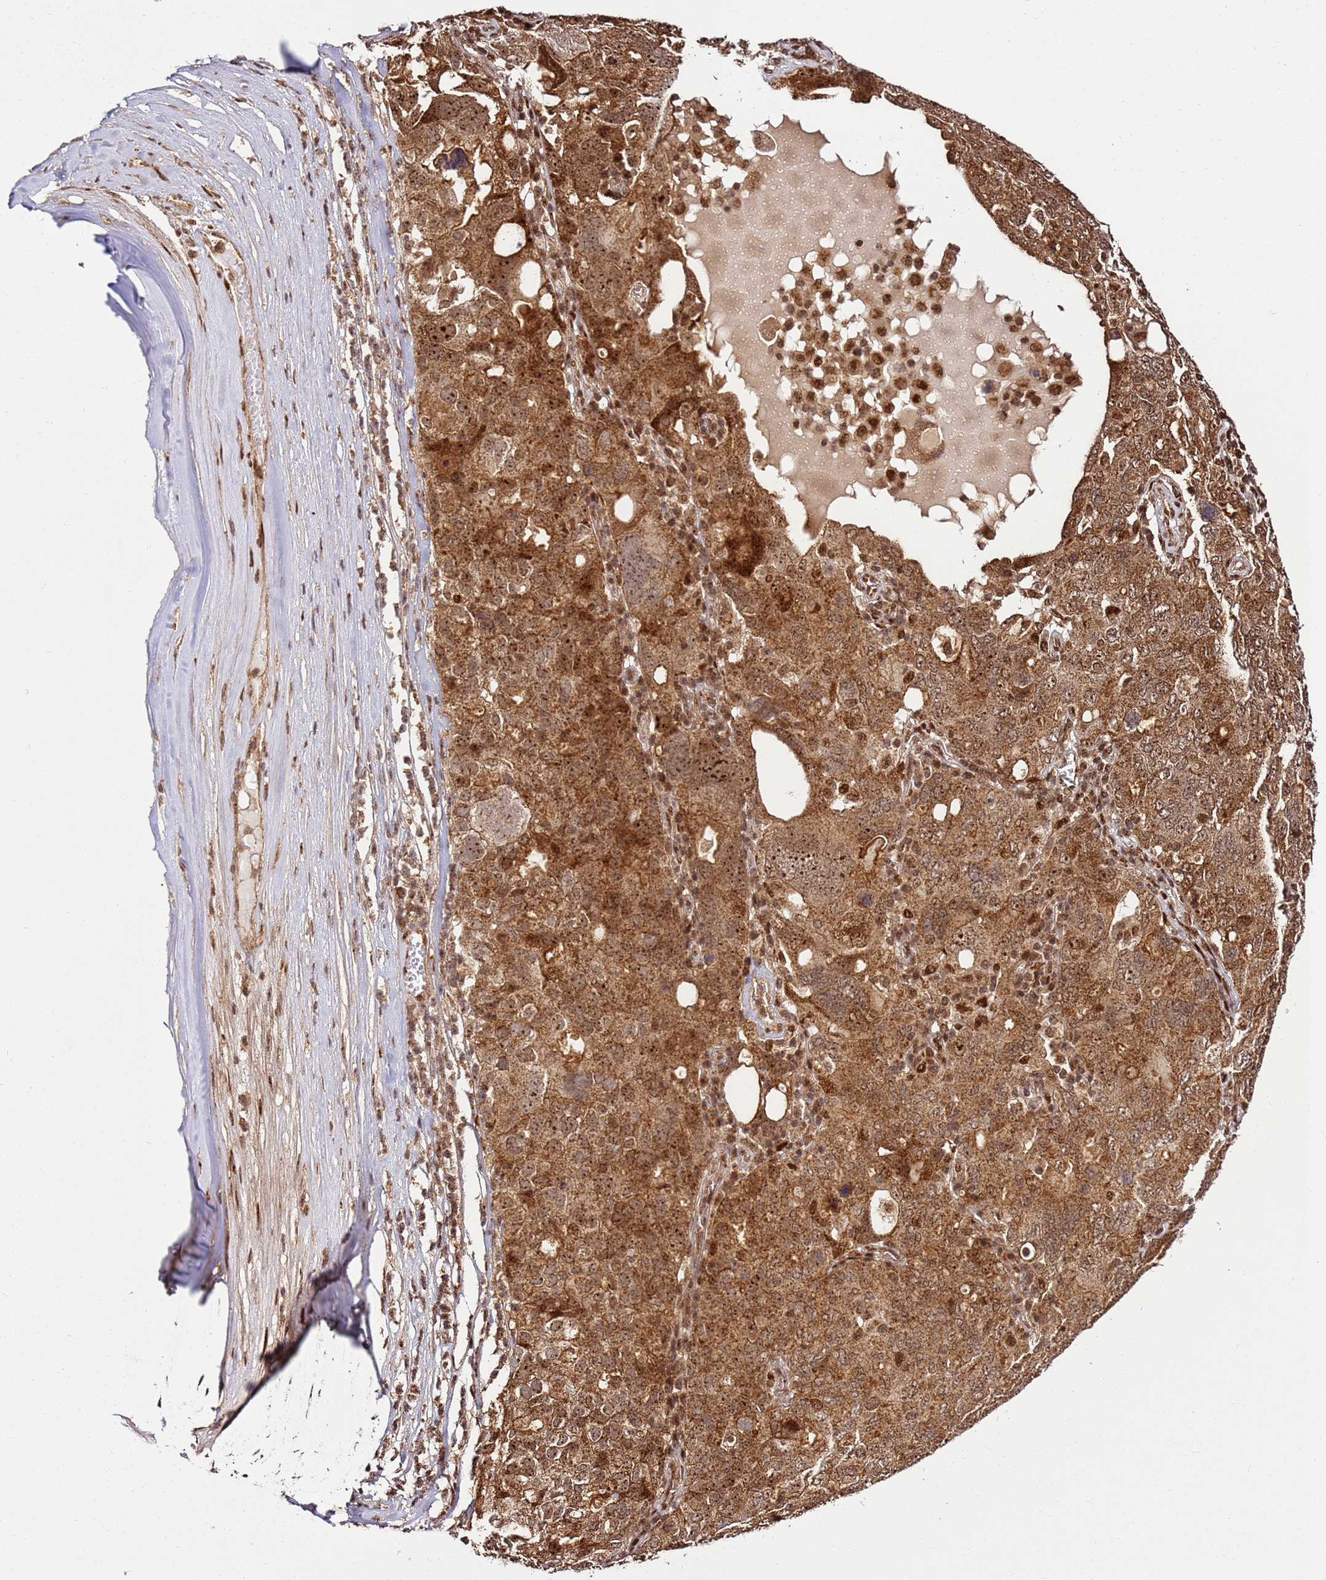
{"staining": {"intensity": "moderate", "quantity": ">75%", "location": "cytoplasmic/membranous,nuclear"}, "tissue": "ovarian cancer", "cell_type": "Tumor cells", "image_type": "cancer", "snomed": [{"axis": "morphology", "description": "Carcinoma, endometroid"}, {"axis": "topography", "description": "Ovary"}], "caption": "This is a histology image of immunohistochemistry staining of ovarian endometroid carcinoma, which shows moderate staining in the cytoplasmic/membranous and nuclear of tumor cells.", "gene": "PEX14", "patient": {"sex": "female", "age": 62}}